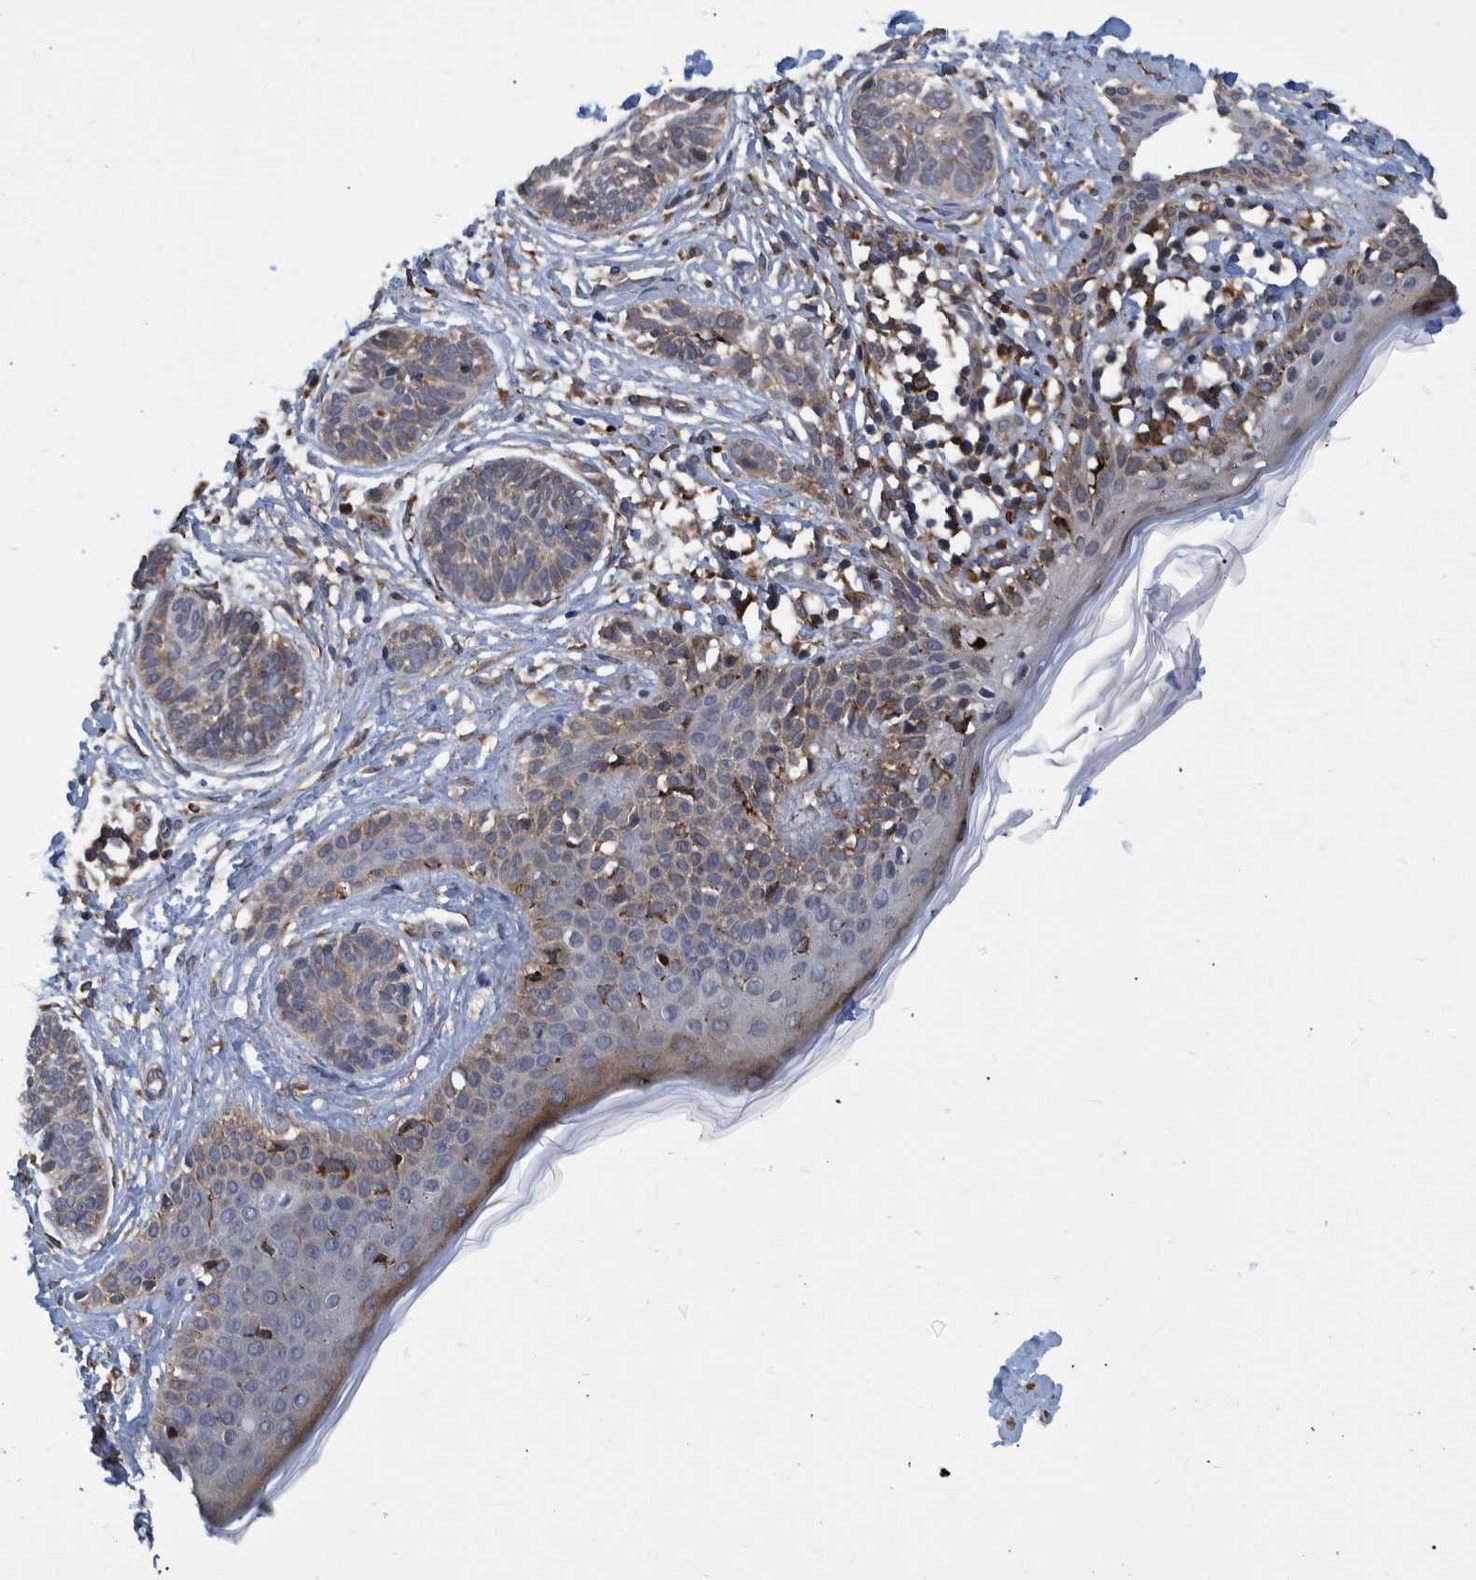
{"staining": {"intensity": "weak", "quantity": ">75%", "location": "cytoplasmic/membranous"}, "tissue": "skin cancer", "cell_type": "Tumor cells", "image_type": "cancer", "snomed": [{"axis": "morphology", "description": "Normal tissue, NOS"}, {"axis": "morphology", "description": "Basal cell carcinoma"}, {"axis": "topography", "description": "Skin"}], "caption": "About >75% of tumor cells in skin basal cell carcinoma reveal weak cytoplasmic/membranous protein positivity as visualized by brown immunohistochemical staining.", "gene": "SPAG5", "patient": {"sex": "male", "age": 63}}